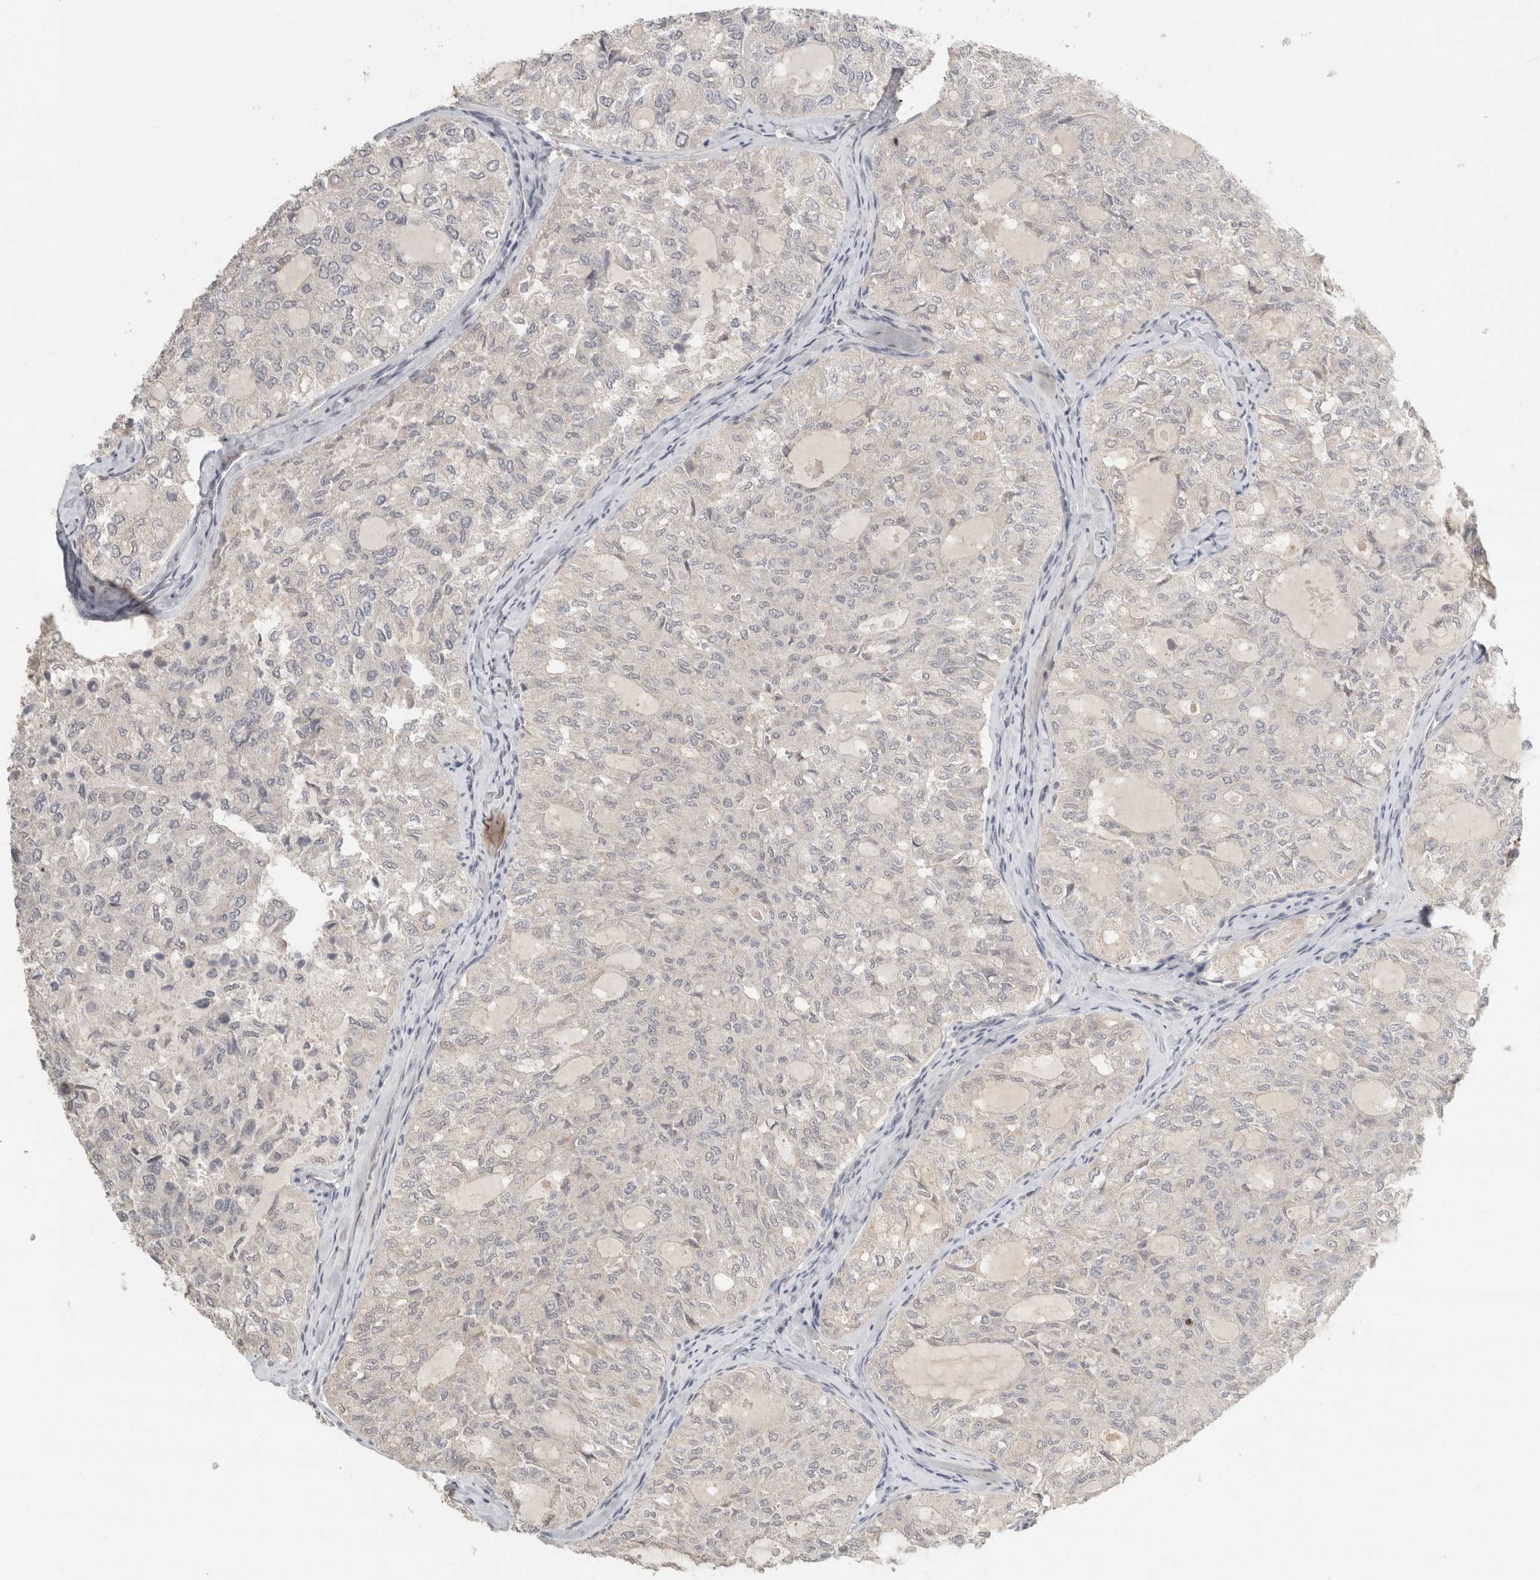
{"staining": {"intensity": "negative", "quantity": "none", "location": "none"}, "tissue": "thyroid cancer", "cell_type": "Tumor cells", "image_type": "cancer", "snomed": [{"axis": "morphology", "description": "Follicular adenoma carcinoma, NOS"}, {"axis": "topography", "description": "Thyroid gland"}], "caption": "Thyroid cancer was stained to show a protein in brown. There is no significant expression in tumor cells.", "gene": "TRAT1", "patient": {"sex": "male", "age": 75}}